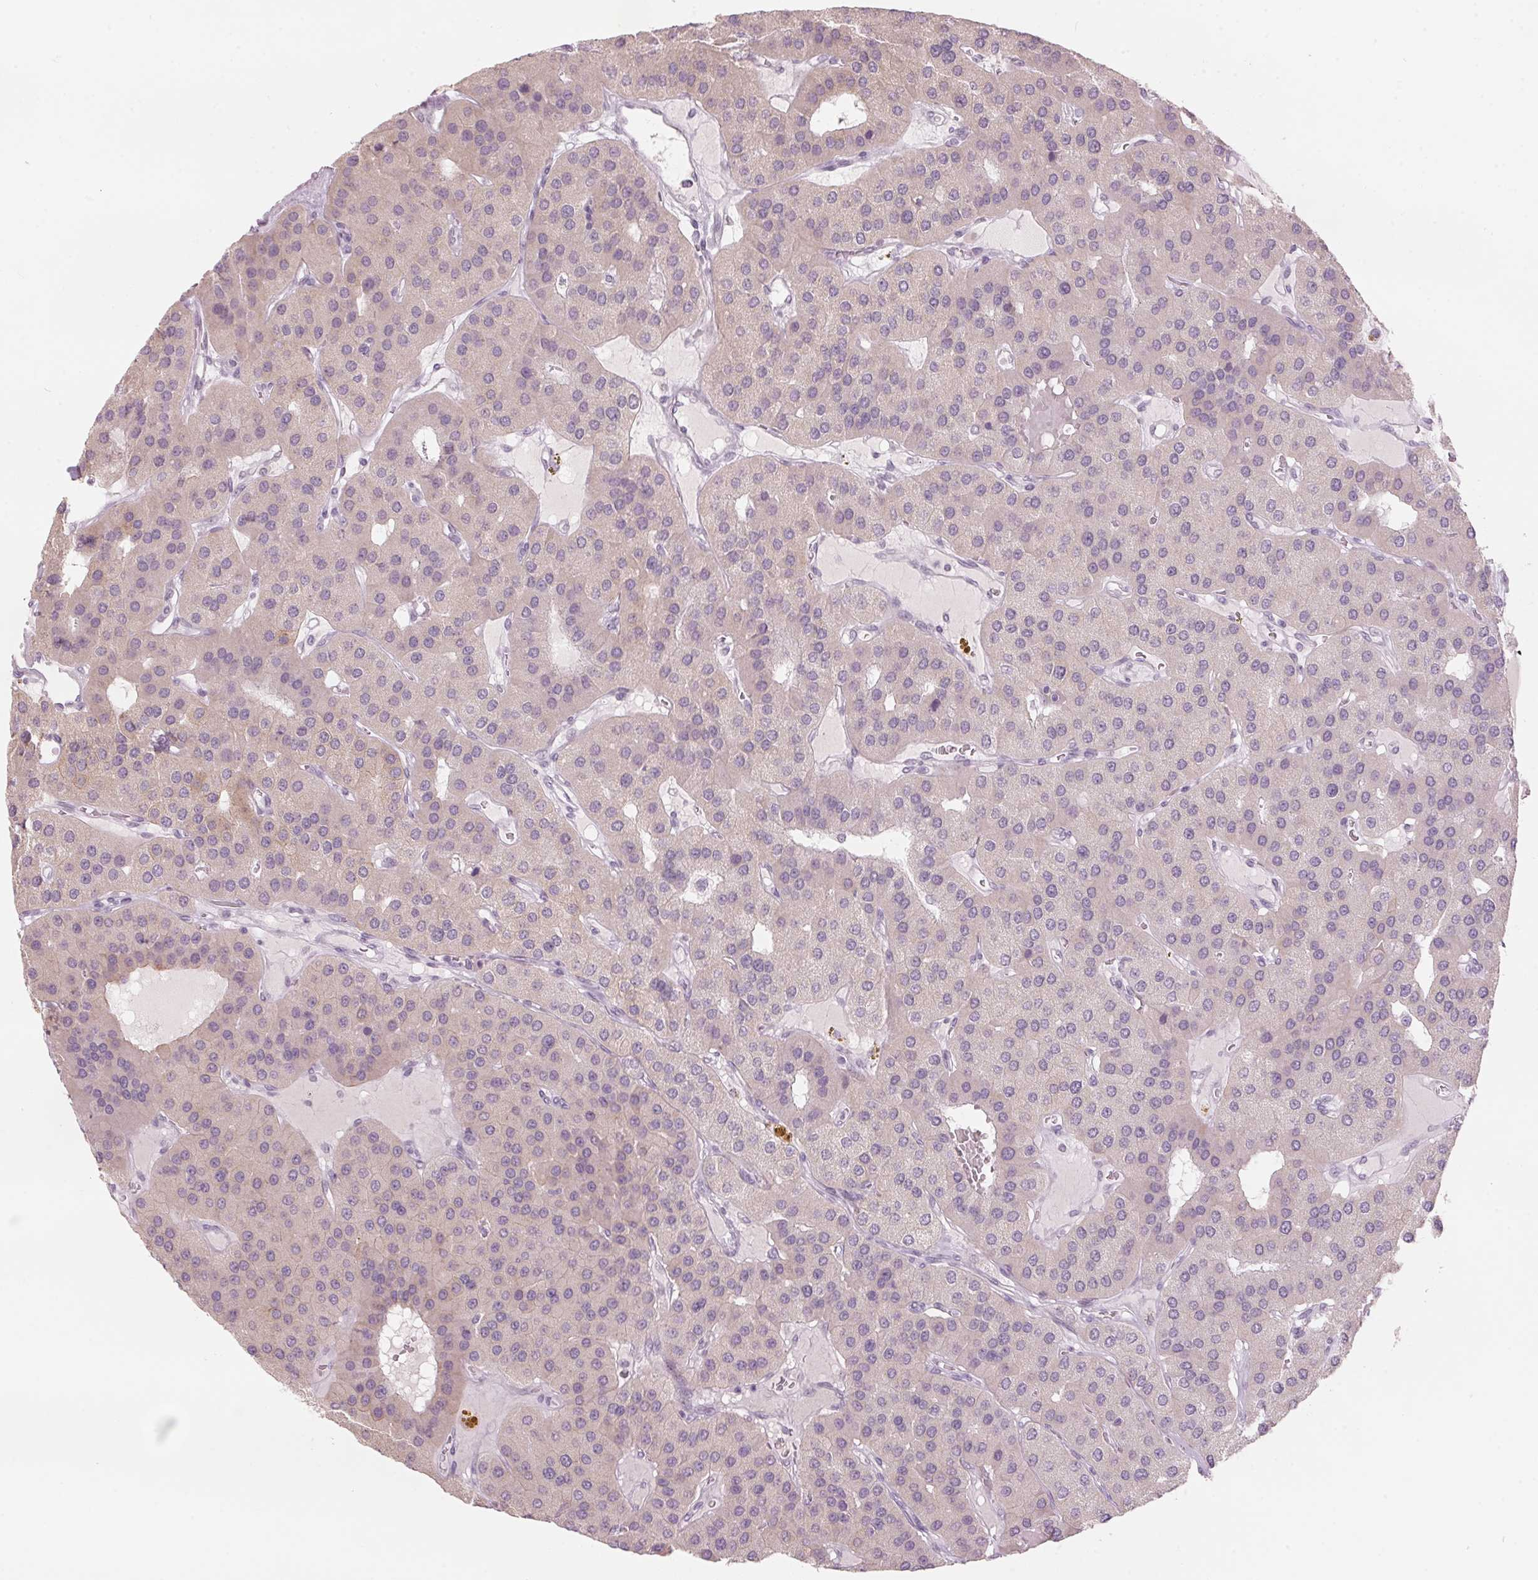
{"staining": {"intensity": "negative", "quantity": "none", "location": "none"}, "tissue": "parathyroid gland", "cell_type": "Glandular cells", "image_type": "normal", "snomed": [{"axis": "morphology", "description": "Normal tissue, NOS"}, {"axis": "morphology", "description": "Adenoma, NOS"}, {"axis": "topography", "description": "Parathyroid gland"}], "caption": "Immunohistochemistry (IHC) histopathology image of normal human parathyroid gland stained for a protein (brown), which reveals no expression in glandular cells.", "gene": "SCTR", "patient": {"sex": "female", "age": 86}}